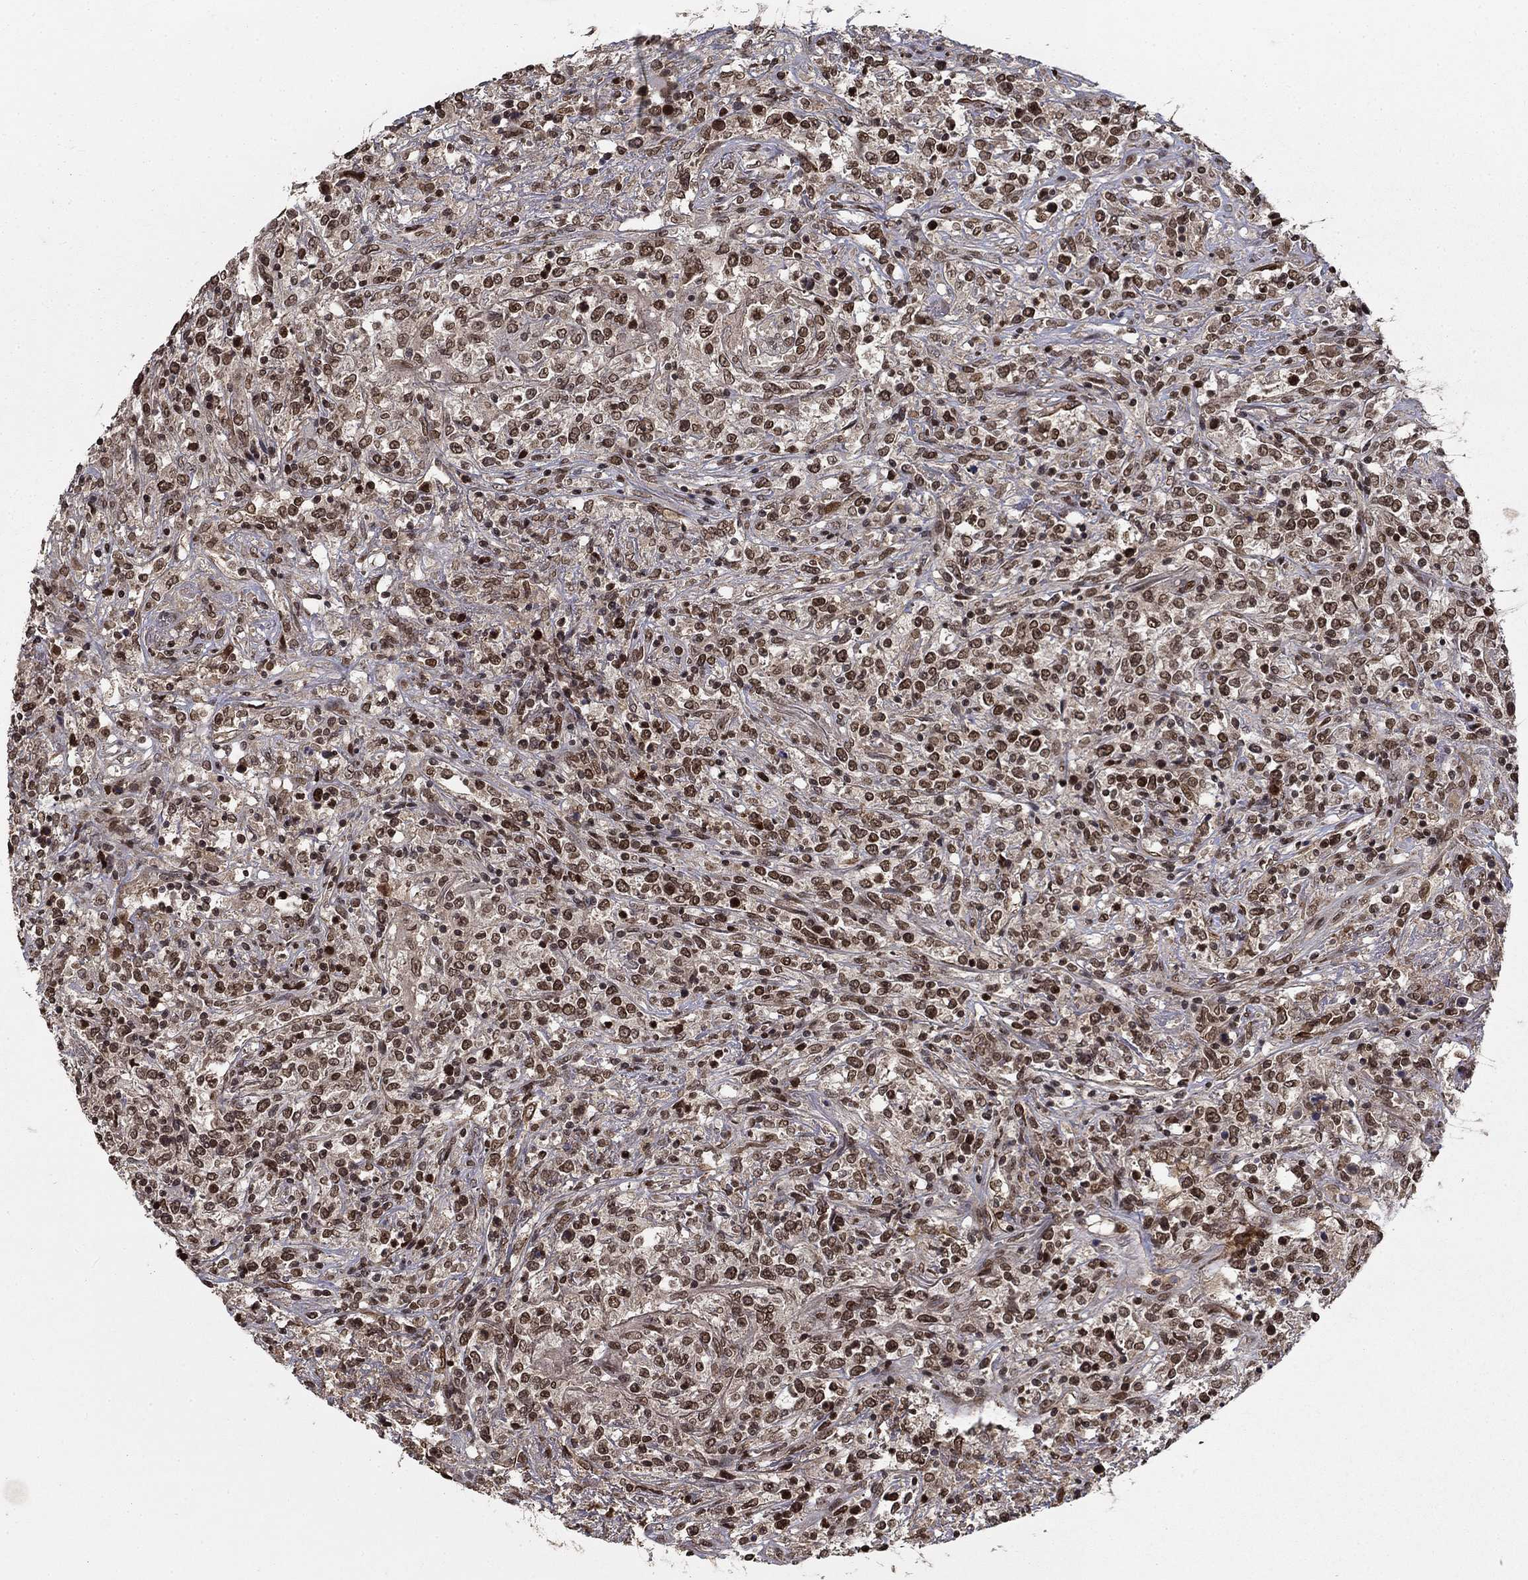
{"staining": {"intensity": "moderate", "quantity": ">75%", "location": "nuclear"}, "tissue": "lymphoma", "cell_type": "Tumor cells", "image_type": "cancer", "snomed": [{"axis": "morphology", "description": "Malignant lymphoma, non-Hodgkin's type, High grade"}, {"axis": "topography", "description": "Lung"}], "caption": "A brown stain shows moderate nuclear positivity of a protein in lymphoma tumor cells. Using DAB (brown) and hematoxylin (blue) stains, captured at high magnification using brightfield microscopy.", "gene": "CDCA7L", "patient": {"sex": "male", "age": 79}}